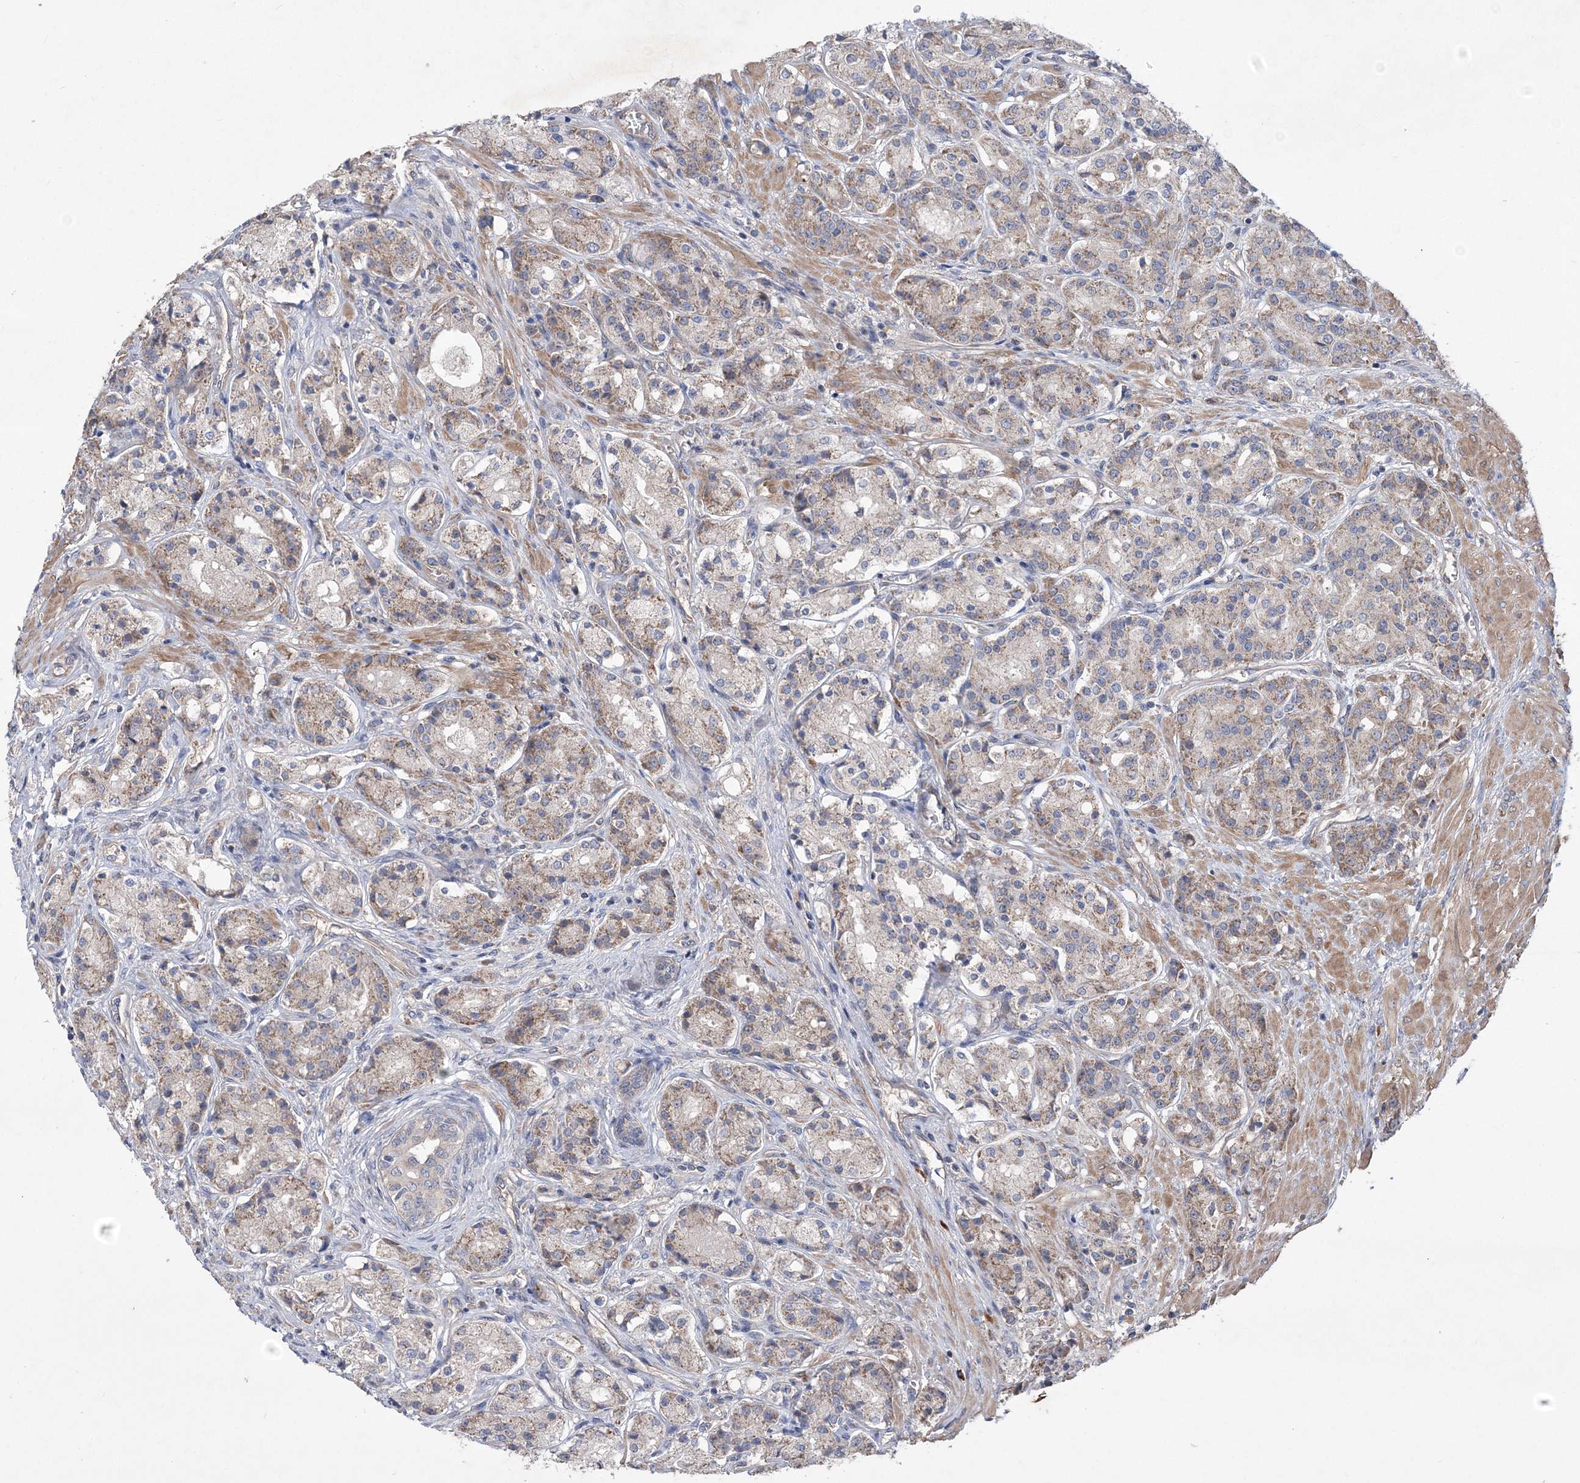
{"staining": {"intensity": "weak", "quantity": ">75%", "location": "cytoplasmic/membranous"}, "tissue": "prostate cancer", "cell_type": "Tumor cells", "image_type": "cancer", "snomed": [{"axis": "morphology", "description": "Adenocarcinoma, High grade"}, {"axis": "topography", "description": "Prostate"}], "caption": "A photomicrograph of adenocarcinoma (high-grade) (prostate) stained for a protein displays weak cytoplasmic/membranous brown staining in tumor cells.", "gene": "MTRF1L", "patient": {"sex": "male", "age": 60}}